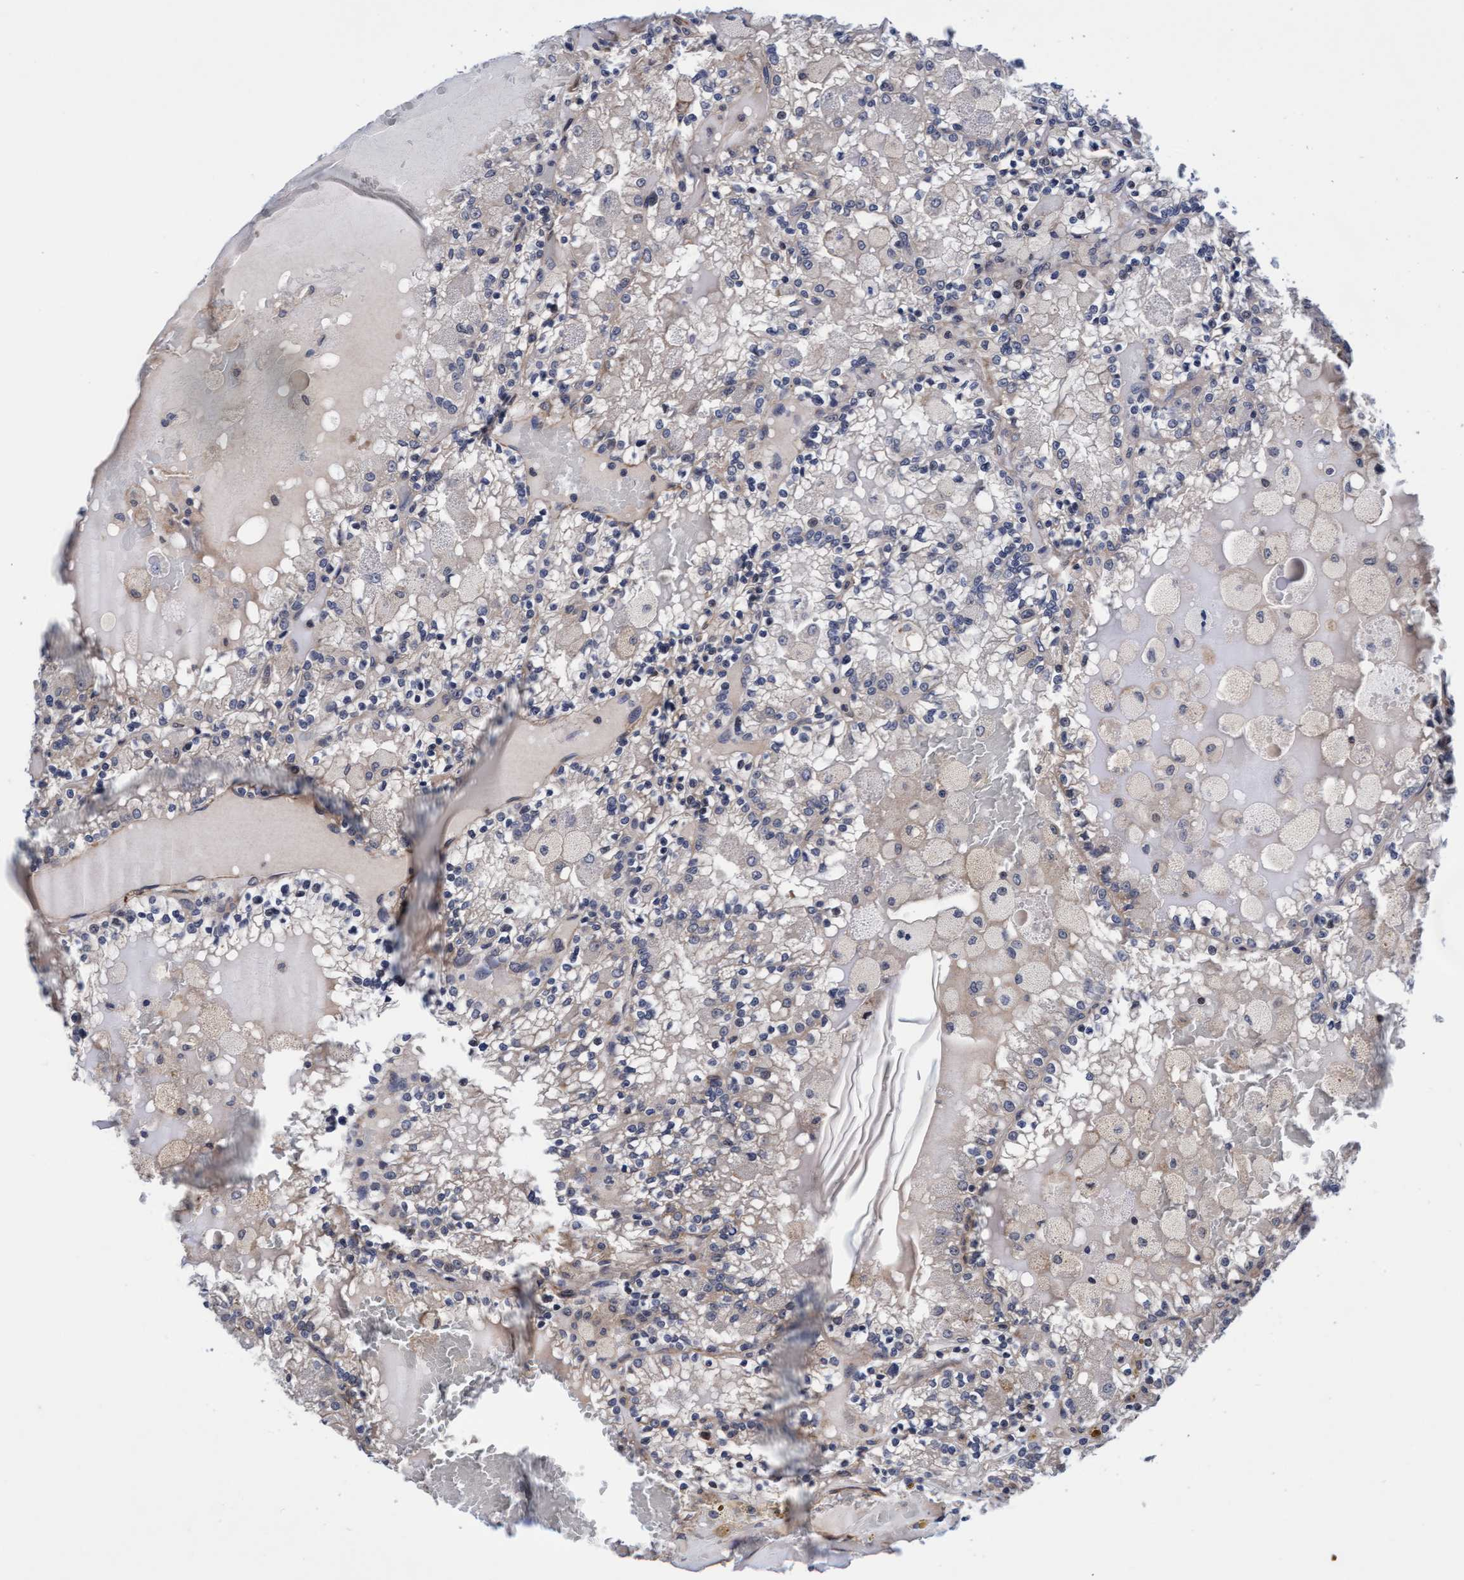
{"staining": {"intensity": "negative", "quantity": "none", "location": "none"}, "tissue": "renal cancer", "cell_type": "Tumor cells", "image_type": "cancer", "snomed": [{"axis": "morphology", "description": "Adenocarcinoma, NOS"}, {"axis": "topography", "description": "Kidney"}], "caption": "The image displays no significant expression in tumor cells of renal cancer (adenocarcinoma).", "gene": "EFCAB13", "patient": {"sex": "female", "age": 56}}